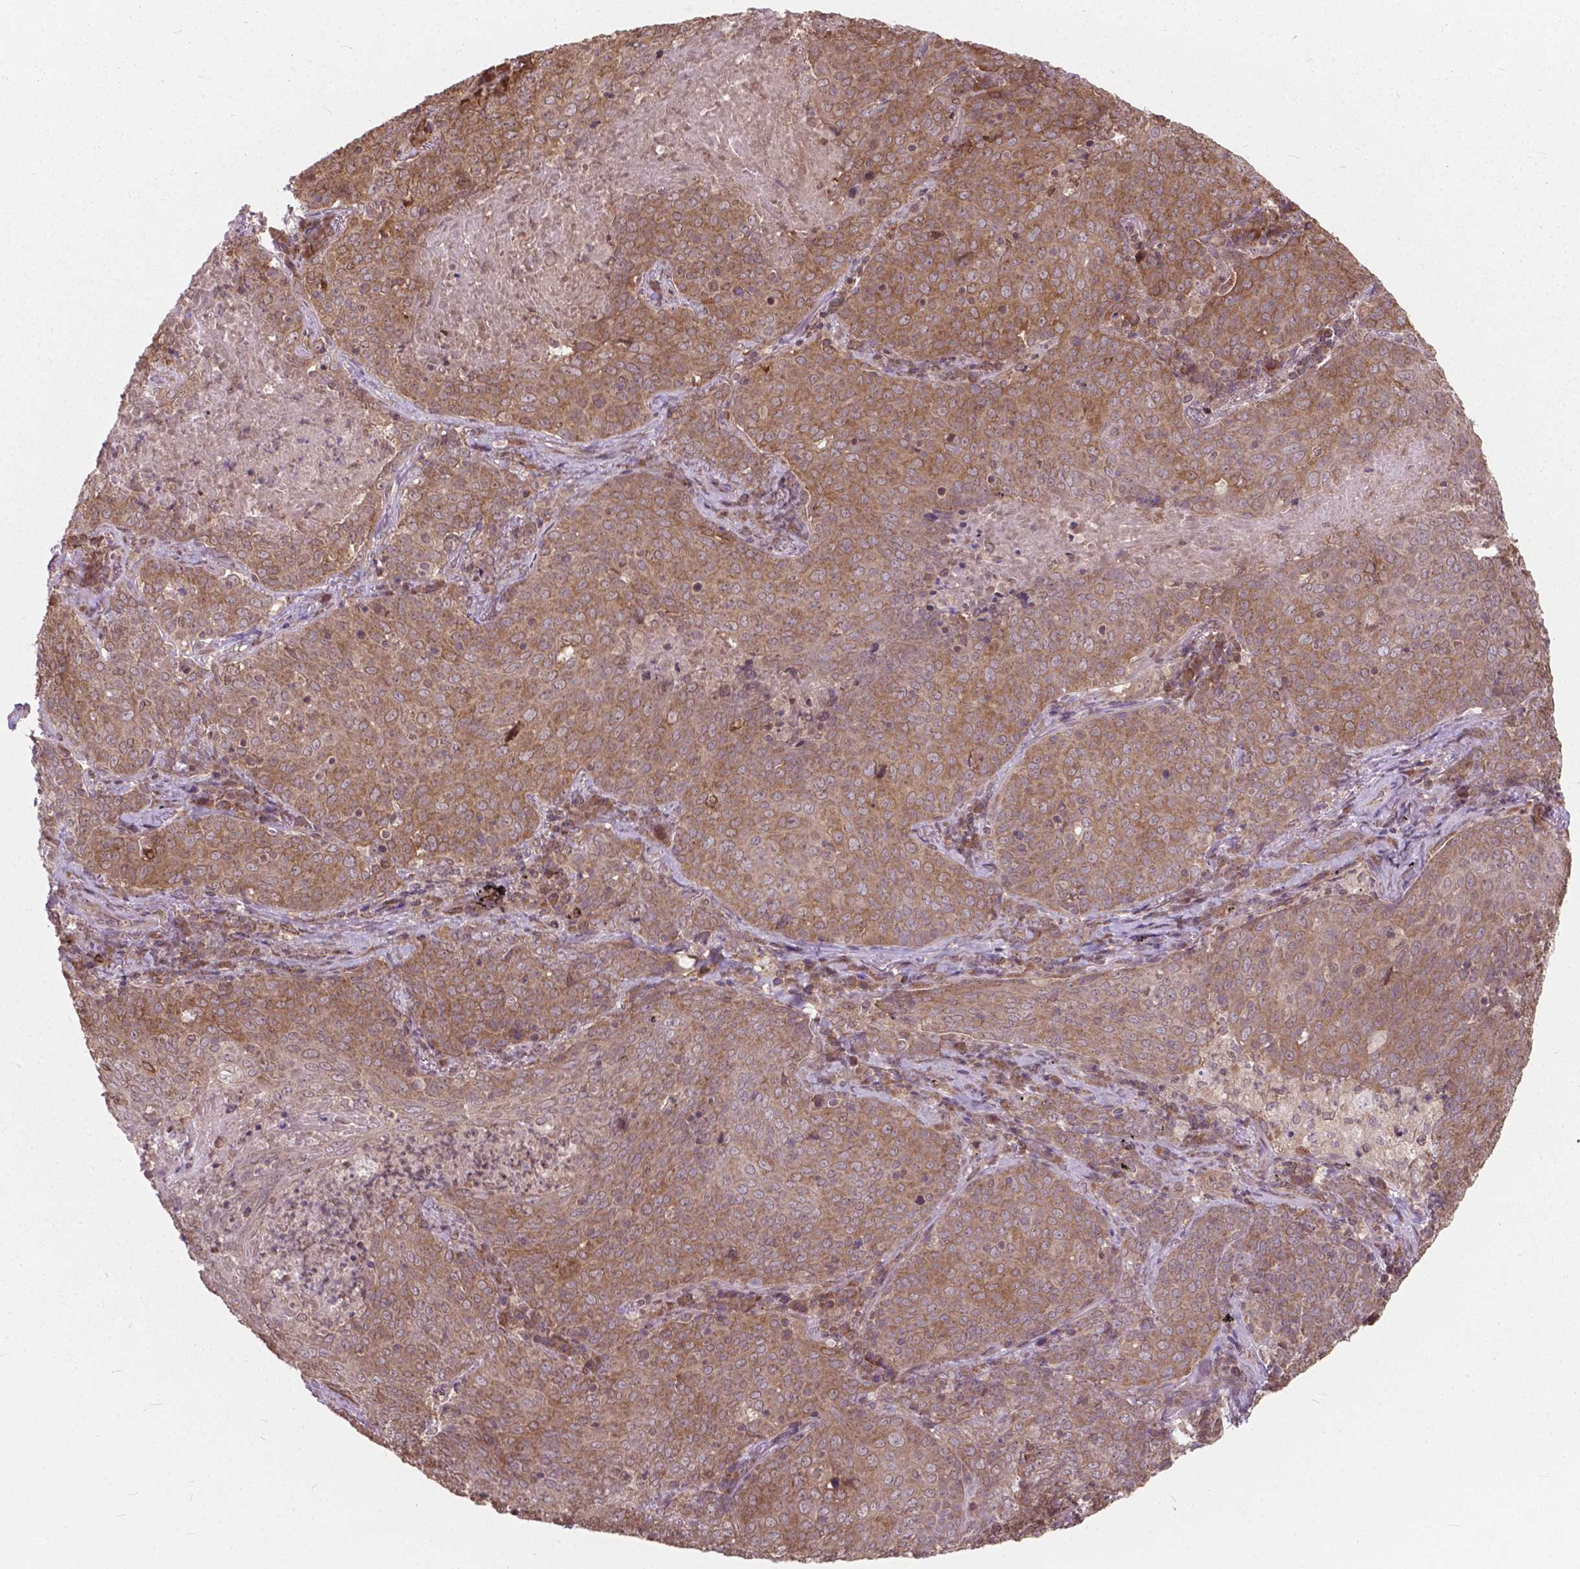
{"staining": {"intensity": "weak", "quantity": ">75%", "location": "cytoplasmic/membranous"}, "tissue": "lung cancer", "cell_type": "Tumor cells", "image_type": "cancer", "snomed": [{"axis": "morphology", "description": "Squamous cell carcinoma, NOS"}, {"axis": "topography", "description": "Lung"}], "caption": "A histopathology image of lung cancer stained for a protein demonstrates weak cytoplasmic/membranous brown staining in tumor cells. (IHC, brightfield microscopy, high magnification).", "gene": "MRPL33", "patient": {"sex": "male", "age": 82}}